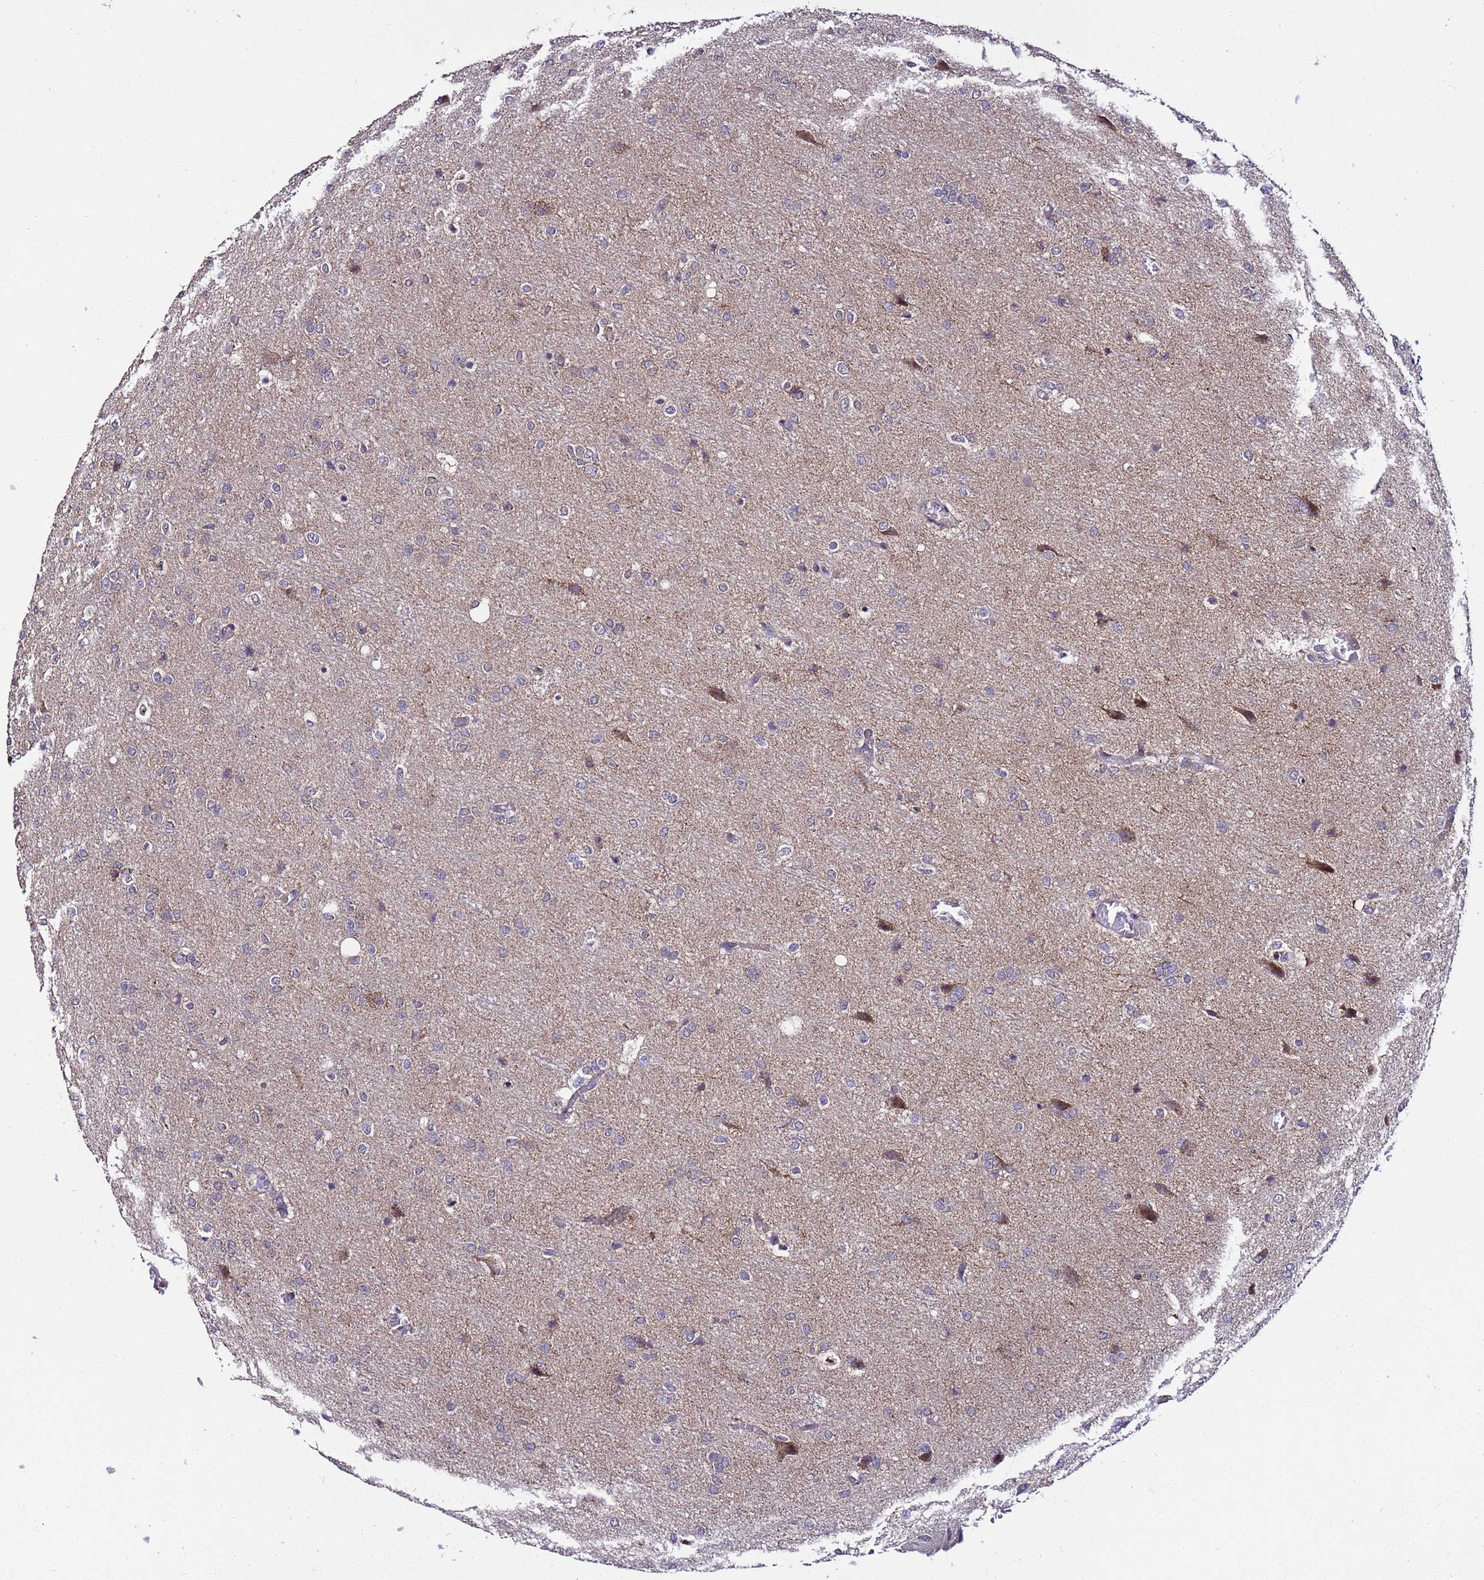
{"staining": {"intensity": "moderate", "quantity": "<25%", "location": "cytoplasmic/membranous"}, "tissue": "glioma", "cell_type": "Tumor cells", "image_type": "cancer", "snomed": [{"axis": "morphology", "description": "Glioma, malignant, High grade"}, {"axis": "topography", "description": "Brain"}], "caption": "Malignant glioma (high-grade) tissue shows moderate cytoplasmic/membranous positivity in approximately <25% of tumor cells, visualized by immunohistochemistry. Immunohistochemistry (ihc) stains the protein of interest in brown and the nuclei are stained blue.", "gene": "WNK4", "patient": {"sex": "female", "age": 74}}